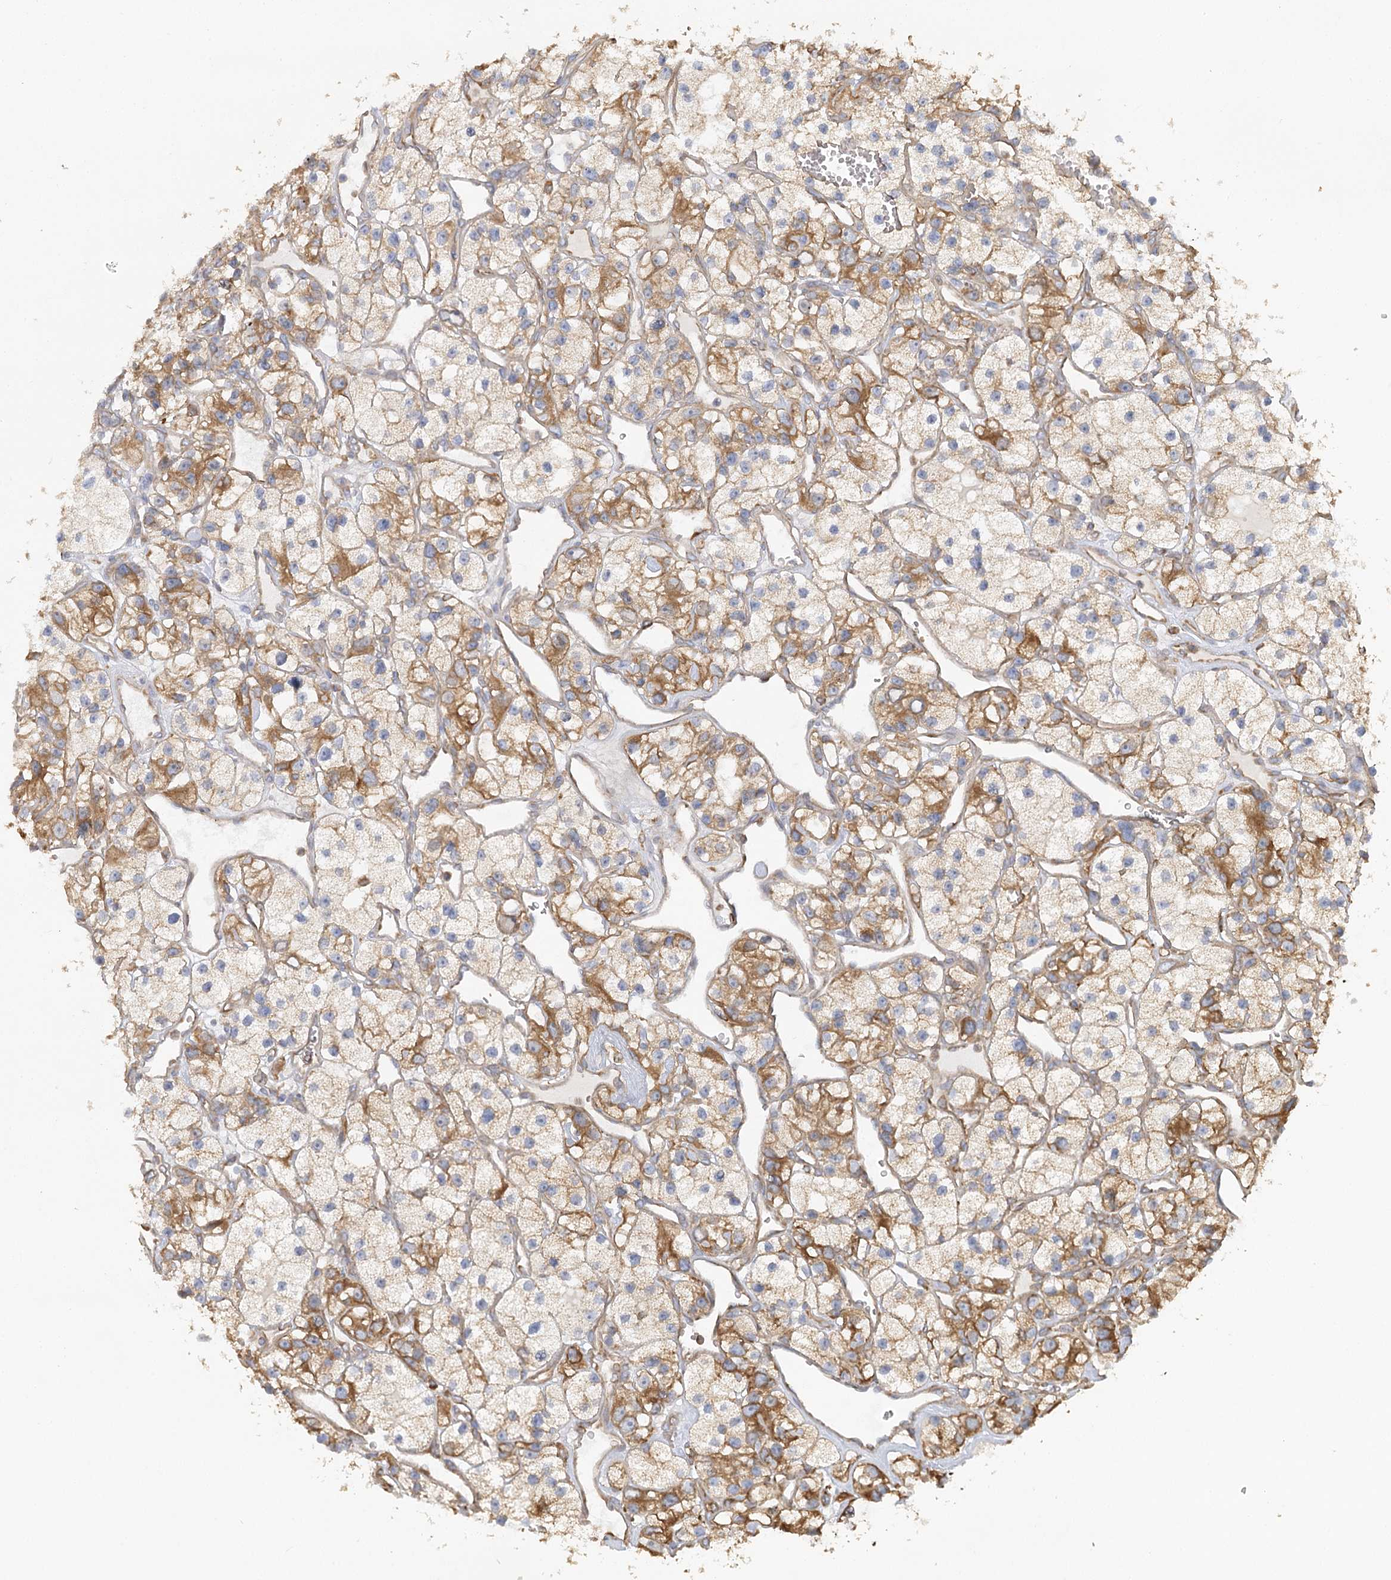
{"staining": {"intensity": "moderate", "quantity": "25%-75%", "location": "cytoplasmic/membranous"}, "tissue": "renal cancer", "cell_type": "Tumor cells", "image_type": "cancer", "snomed": [{"axis": "morphology", "description": "Adenocarcinoma, NOS"}, {"axis": "topography", "description": "Kidney"}], "caption": "Protein expression analysis of renal adenocarcinoma demonstrates moderate cytoplasmic/membranous staining in about 25%-75% of tumor cells. Immunohistochemistry (ihc) stains the protein in brown and the nuclei are stained blue.", "gene": "ACAP2", "patient": {"sex": "female", "age": 57}}